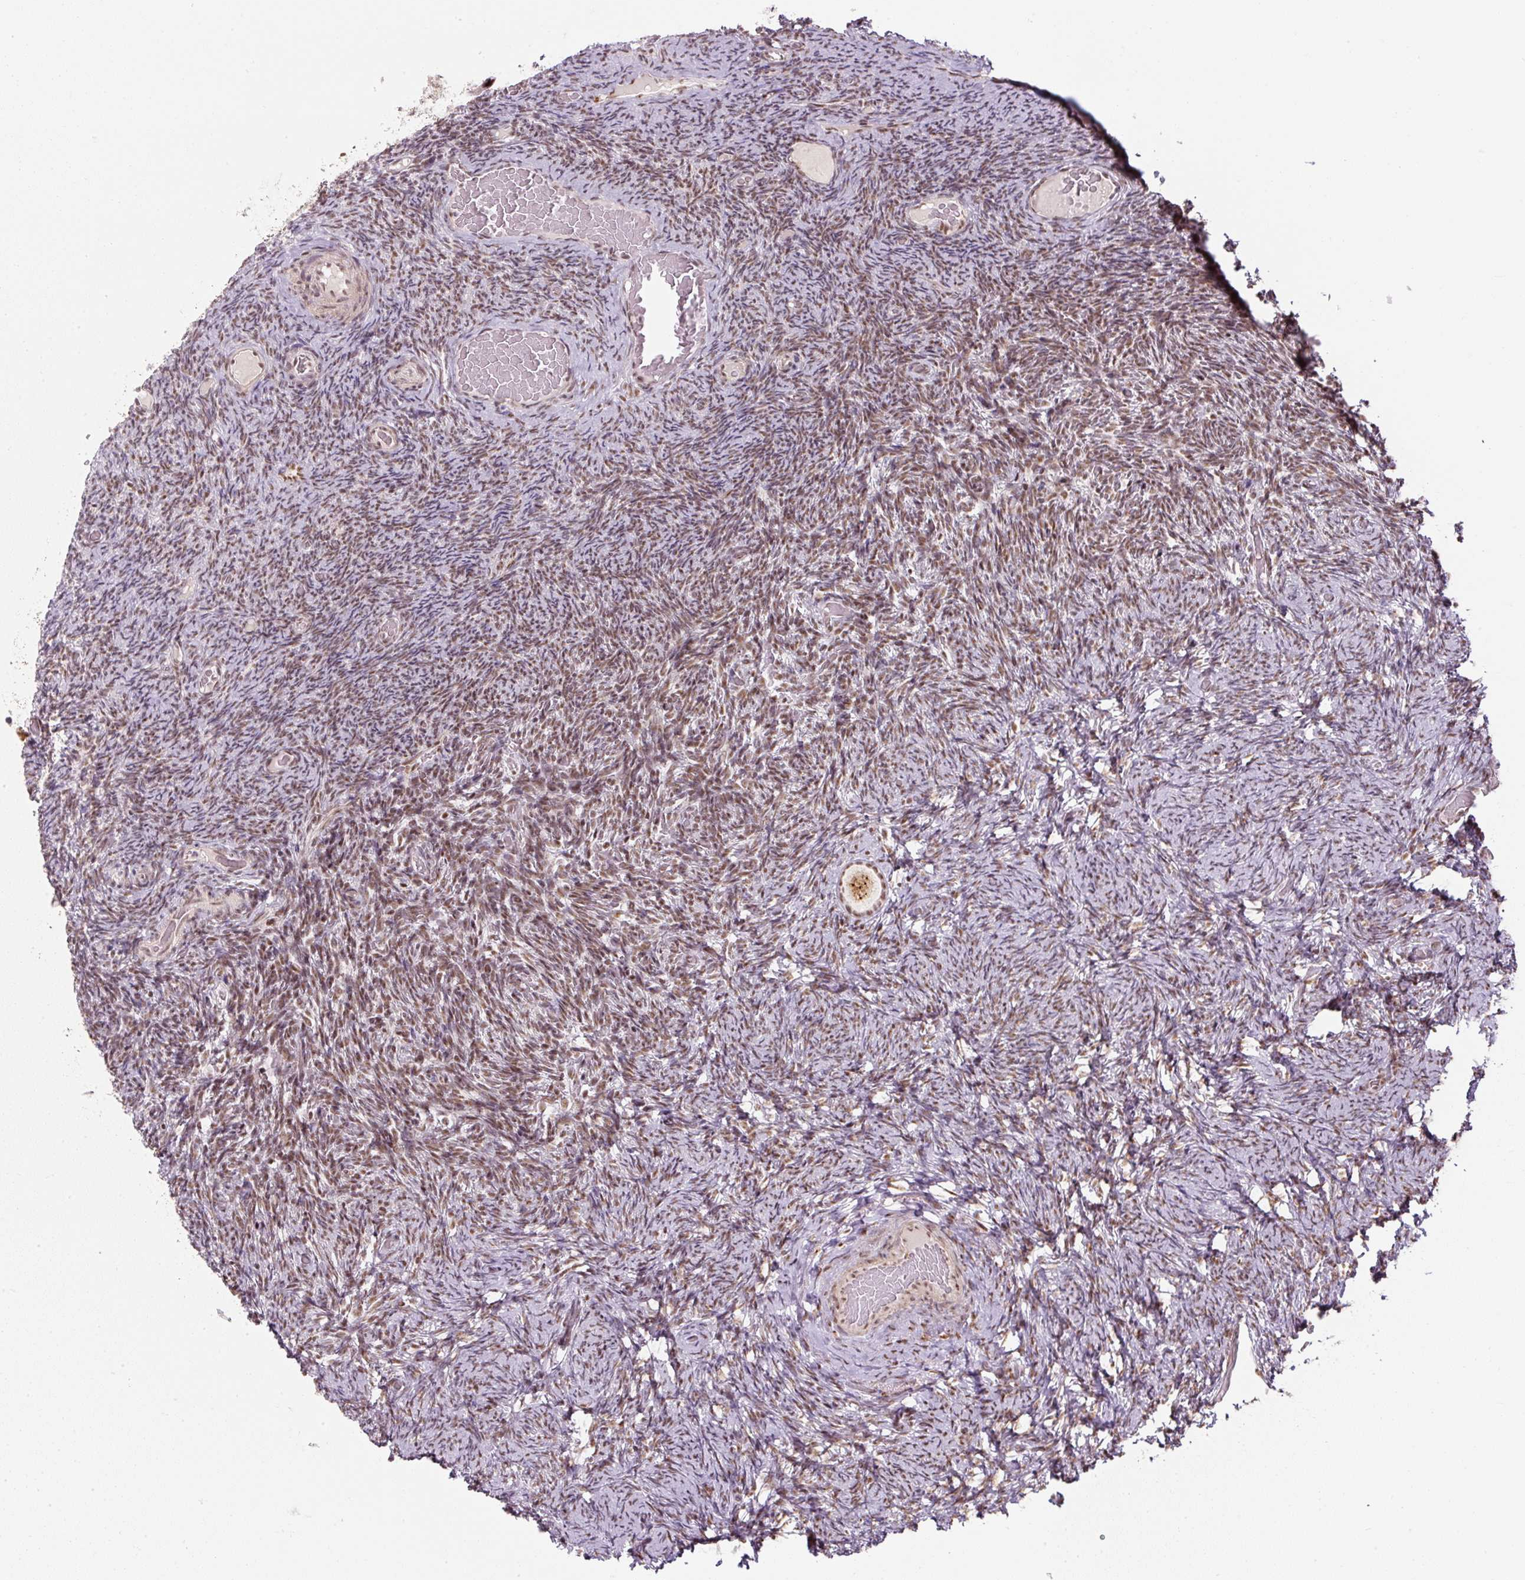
{"staining": {"intensity": "moderate", "quantity": ">75%", "location": "nuclear"}, "tissue": "ovary", "cell_type": "Follicle cells", "image_type": "normal", "snomed": [{"axis": "morphology", "description": "Normal tissue, NOS"}, {"axis": "topography", "description": "Ovary"}], "caption": "A micrograph of human ovary stained for a protein demonstrates moderate nuclear brown staining in follicle cells. (DAB (3,3'-diaminobenzidine) IHC with brightfield microscopy, high magnification).", "gene": "U2AF2", "patient": {"sex": "female", "age": 34}}